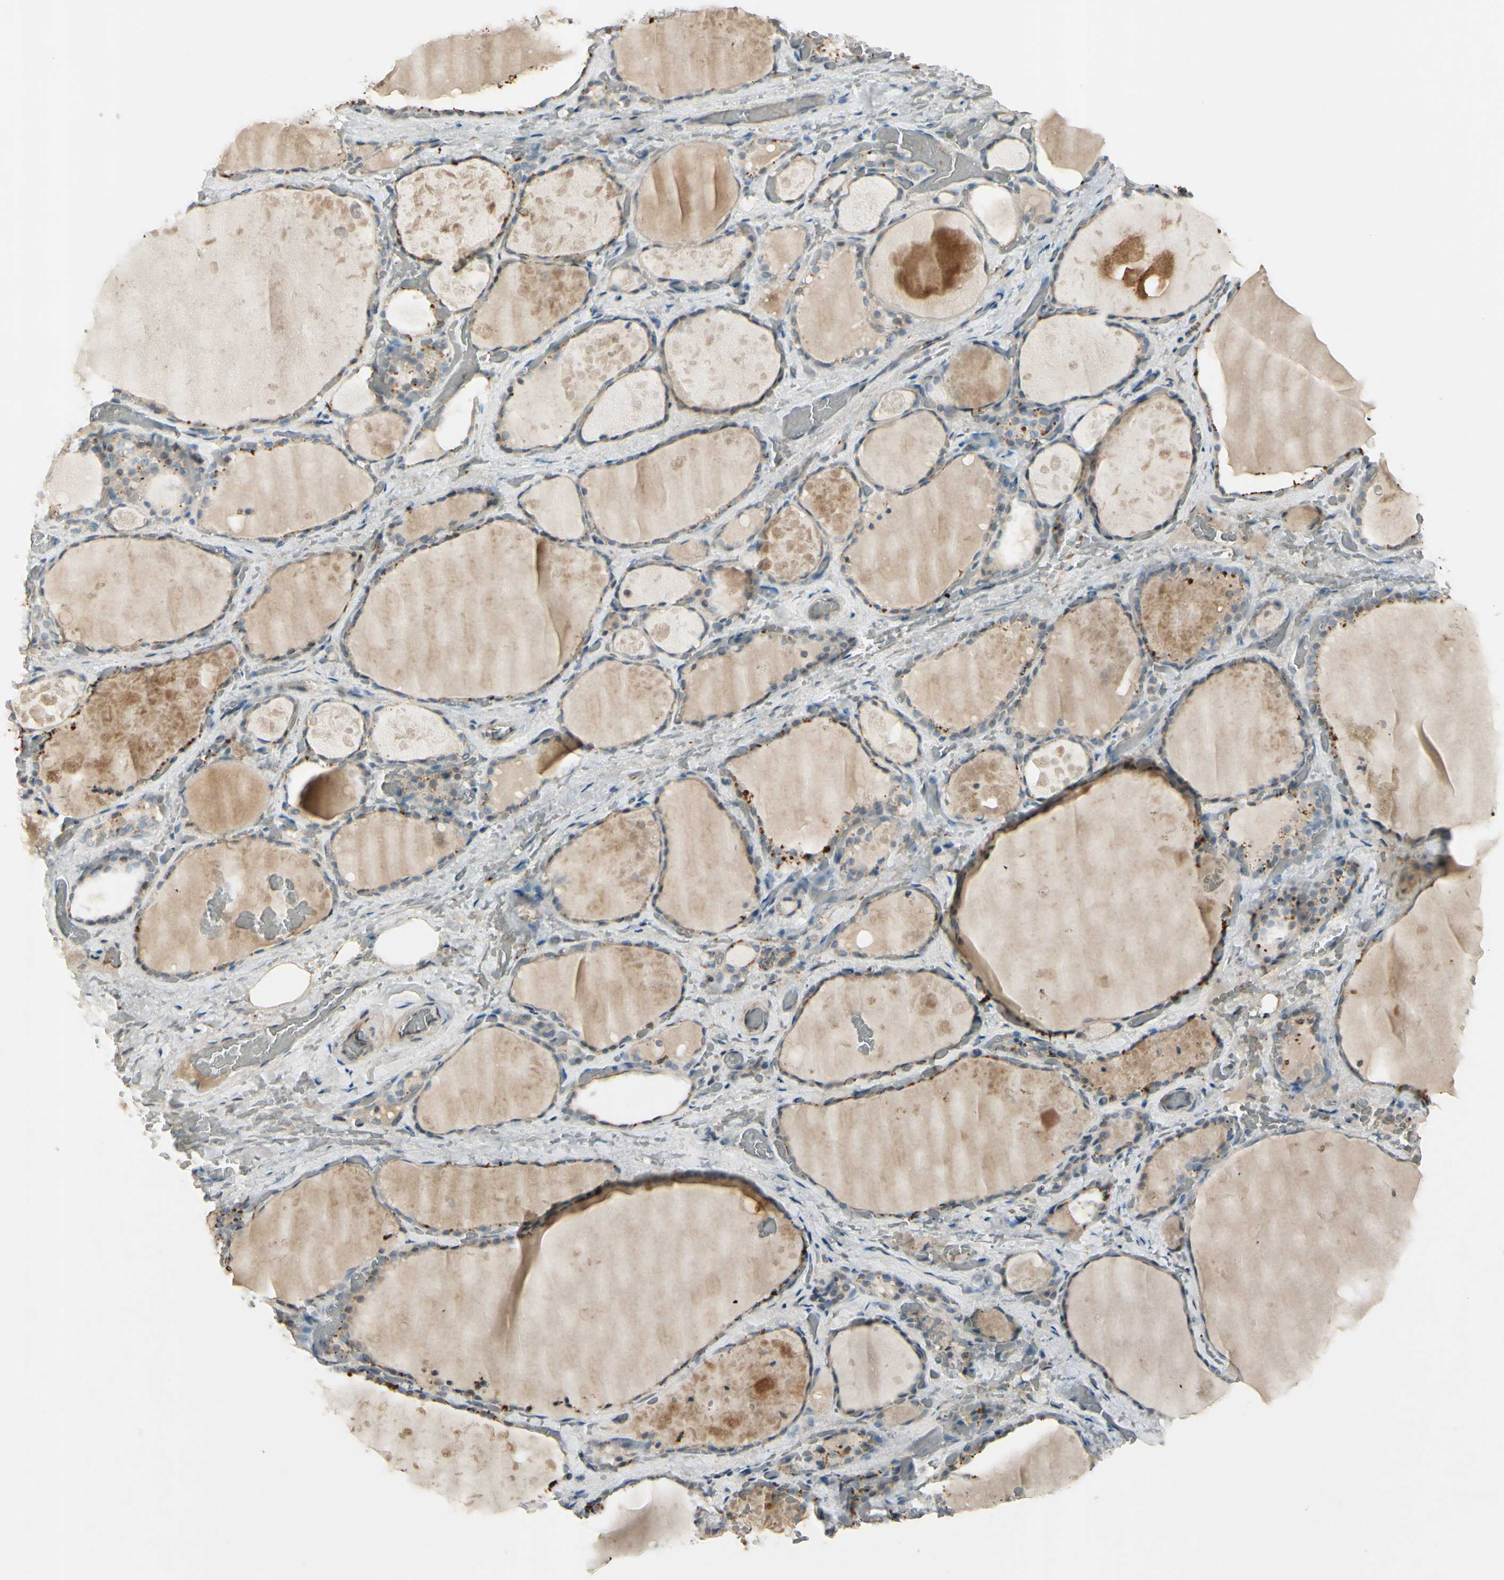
{"staining": {"intensity": "weak", "quantity": "25%-75%", "location": "cytoplasmic/membranous"}, "tissue": "thyroid gland", "cell_type": "Glandular cells", "image_type": "normal", "snomed": [{"axis": "morphology", "description": "Normal tissue, NOS"}, {"axis": "topography", "description": "Thyroid gland"}], "caption": "Human thyroid gland stained with a brown dye exhibits weak cytoplasmic/membranous positive positivity in about 25%-75% of glandular cells.", "gene": "PPP3CB", "patient": {"sex": "male", "age": 61}}